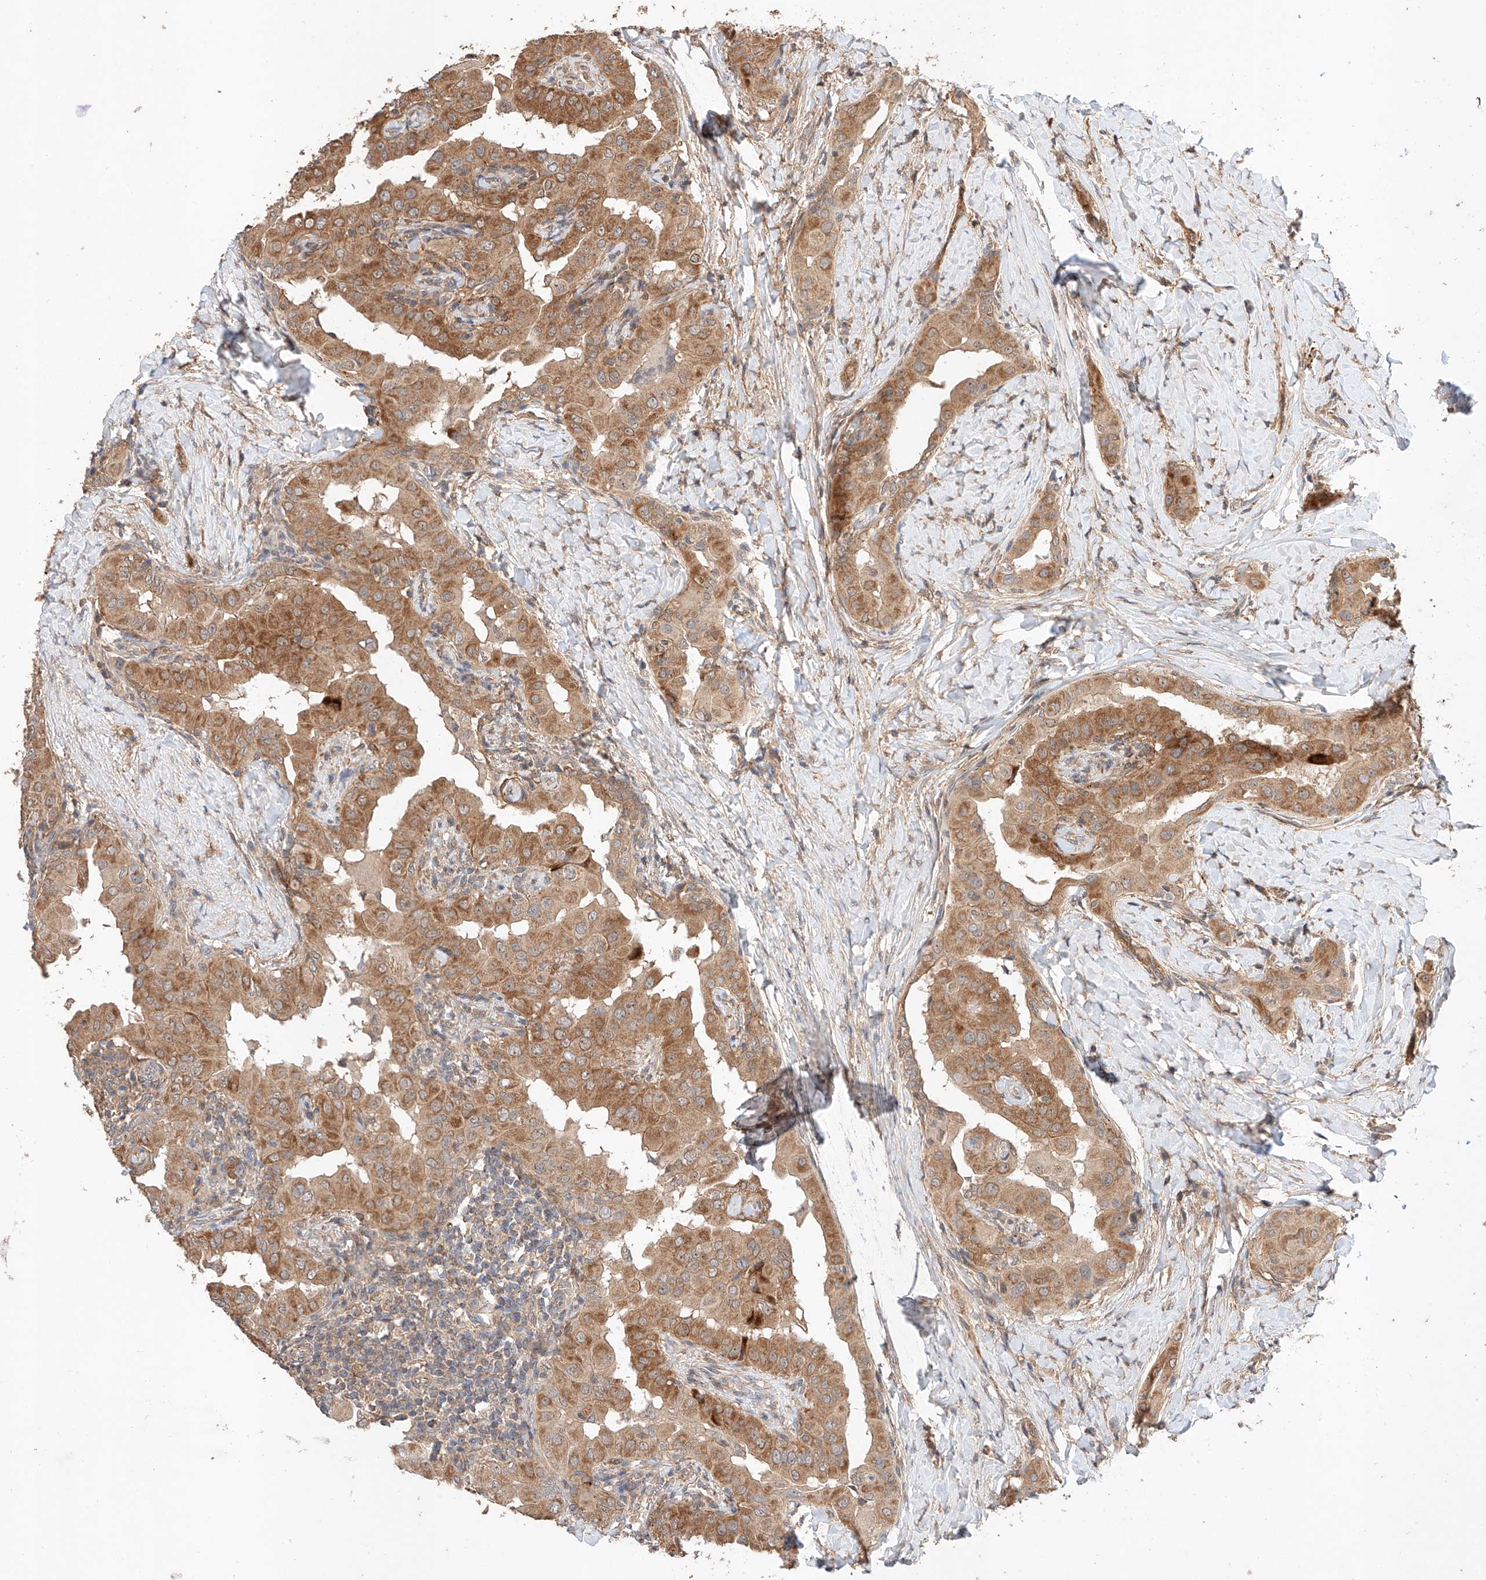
{"staining": {"intensity": "moderate", "quantity": ">75%", "location": "cytoplasmic/membranous"}, "tissue": "thyroid cancer", "cell_type": "Tumor cells", "image_type": "cancer", "snomed": [{"axis": "morphology", "description": "Papillary adenocarcinoma, NOS"}, {"axis": "topography", "description": "Thyroid gland"}], "caption": "Immunohistochemical staining of human thyroid cancer (papillary adenocarcinoma) exhibits medium levels of moderate cytoplasmic/membranous positivity in about >75% of tumor cells.", "gene": "RAB23", "patient": {"sex": "male", "age": 33}}